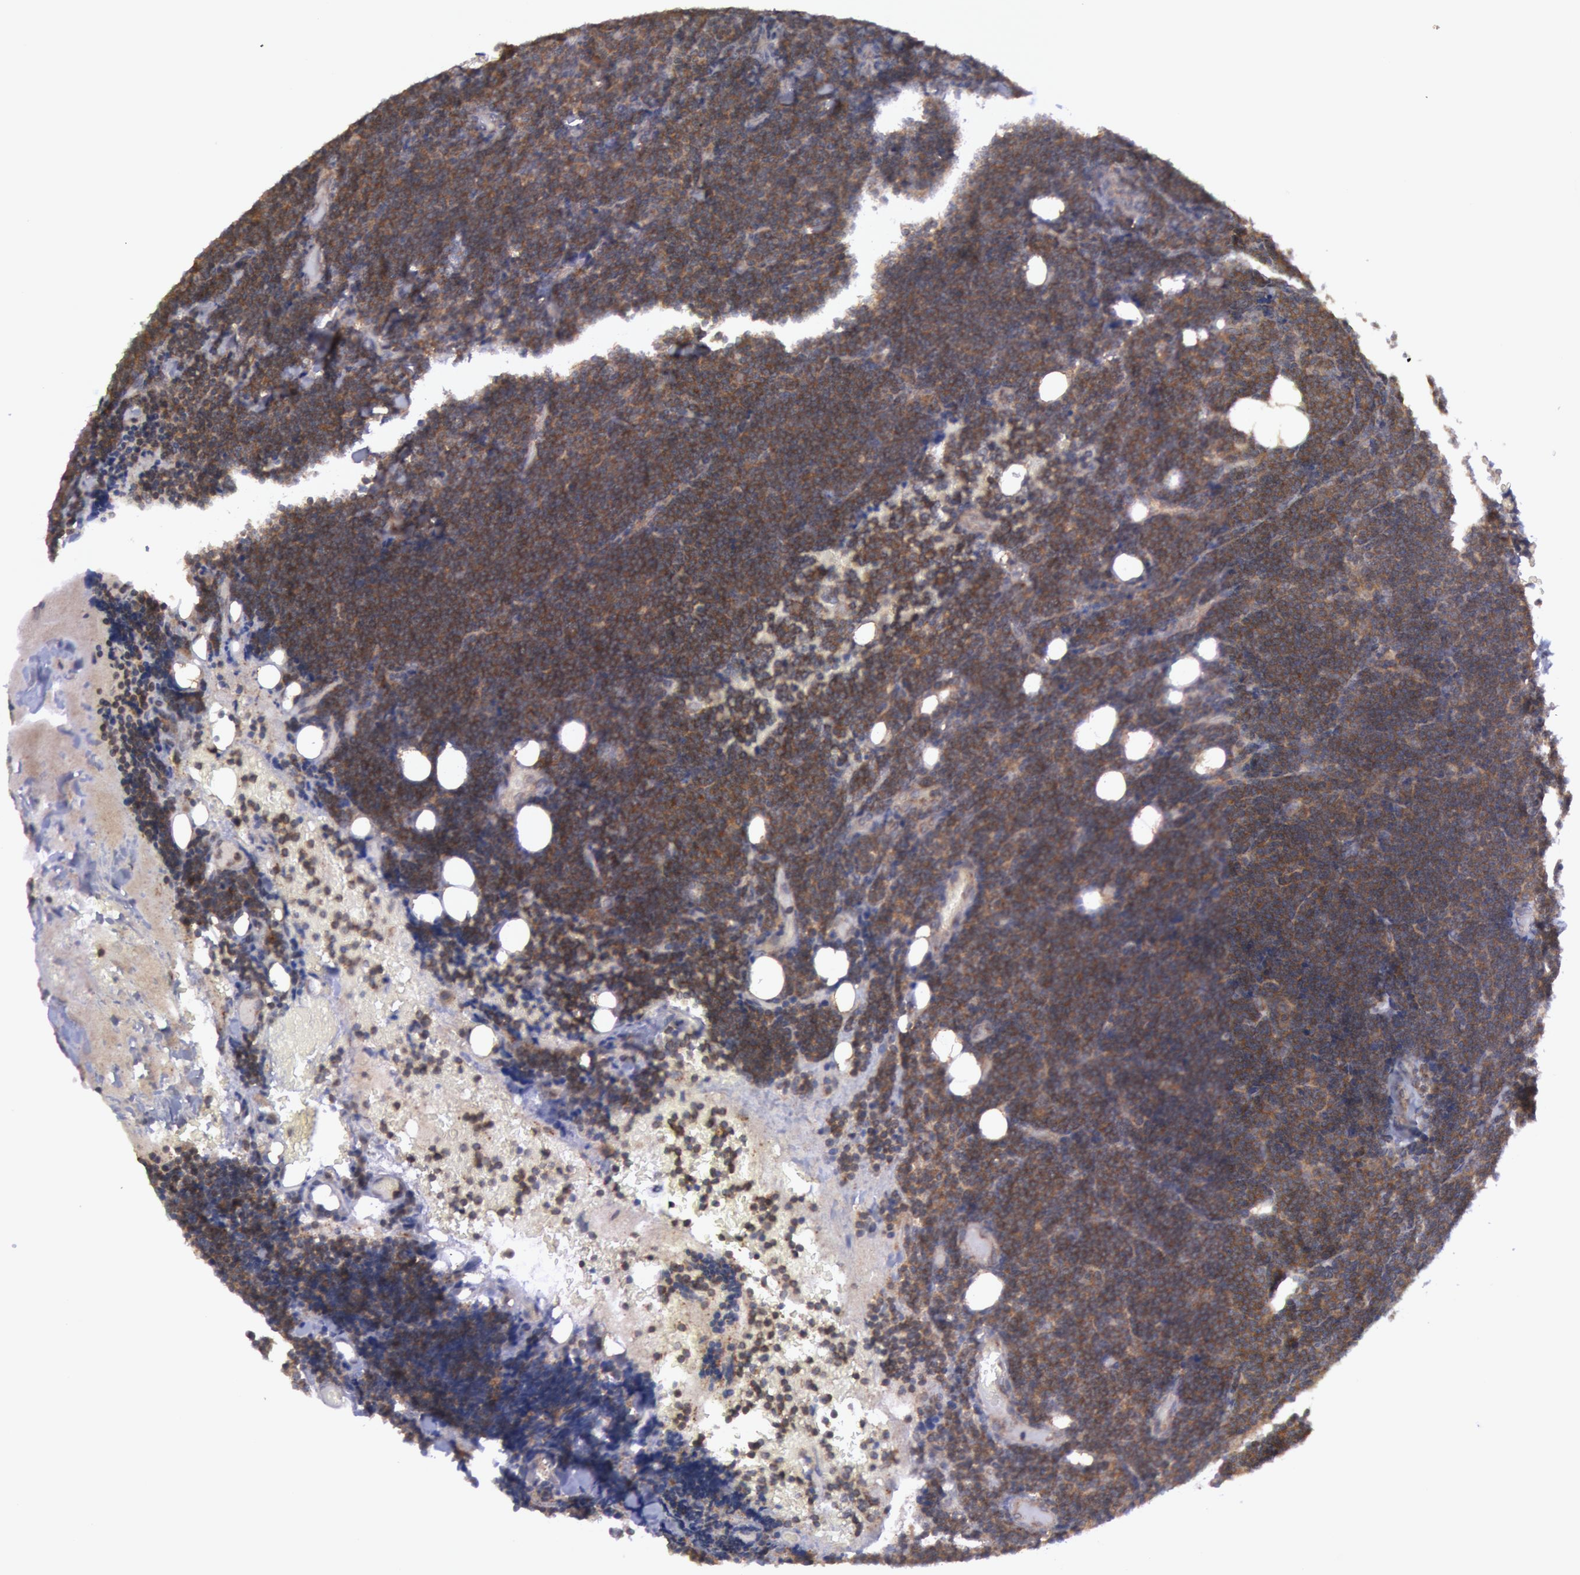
{"staining": {"intensity": "moderate", "quantity": ">75%", "location": "cytoplasmic/membranous"}, "tissue": "lymphoma", "cell_type": "Tumor cells", "image_type": "cancer", "snomed": [{"axis": "morphology", "description": "Malignant lymphoma, non-Hodgkin's type, Low grade"}, {"axis": "topography", "description": "Lymph node"}], "caption": "Protein analysis of low-grade malignant lymphoma, non-Hodgkin's type tissue shows moderate cytoplasmic/membranous positivity in about >75% of tumor cells.", "gene": "BRAF", "patient": {"sex": "female", "age": 51}}